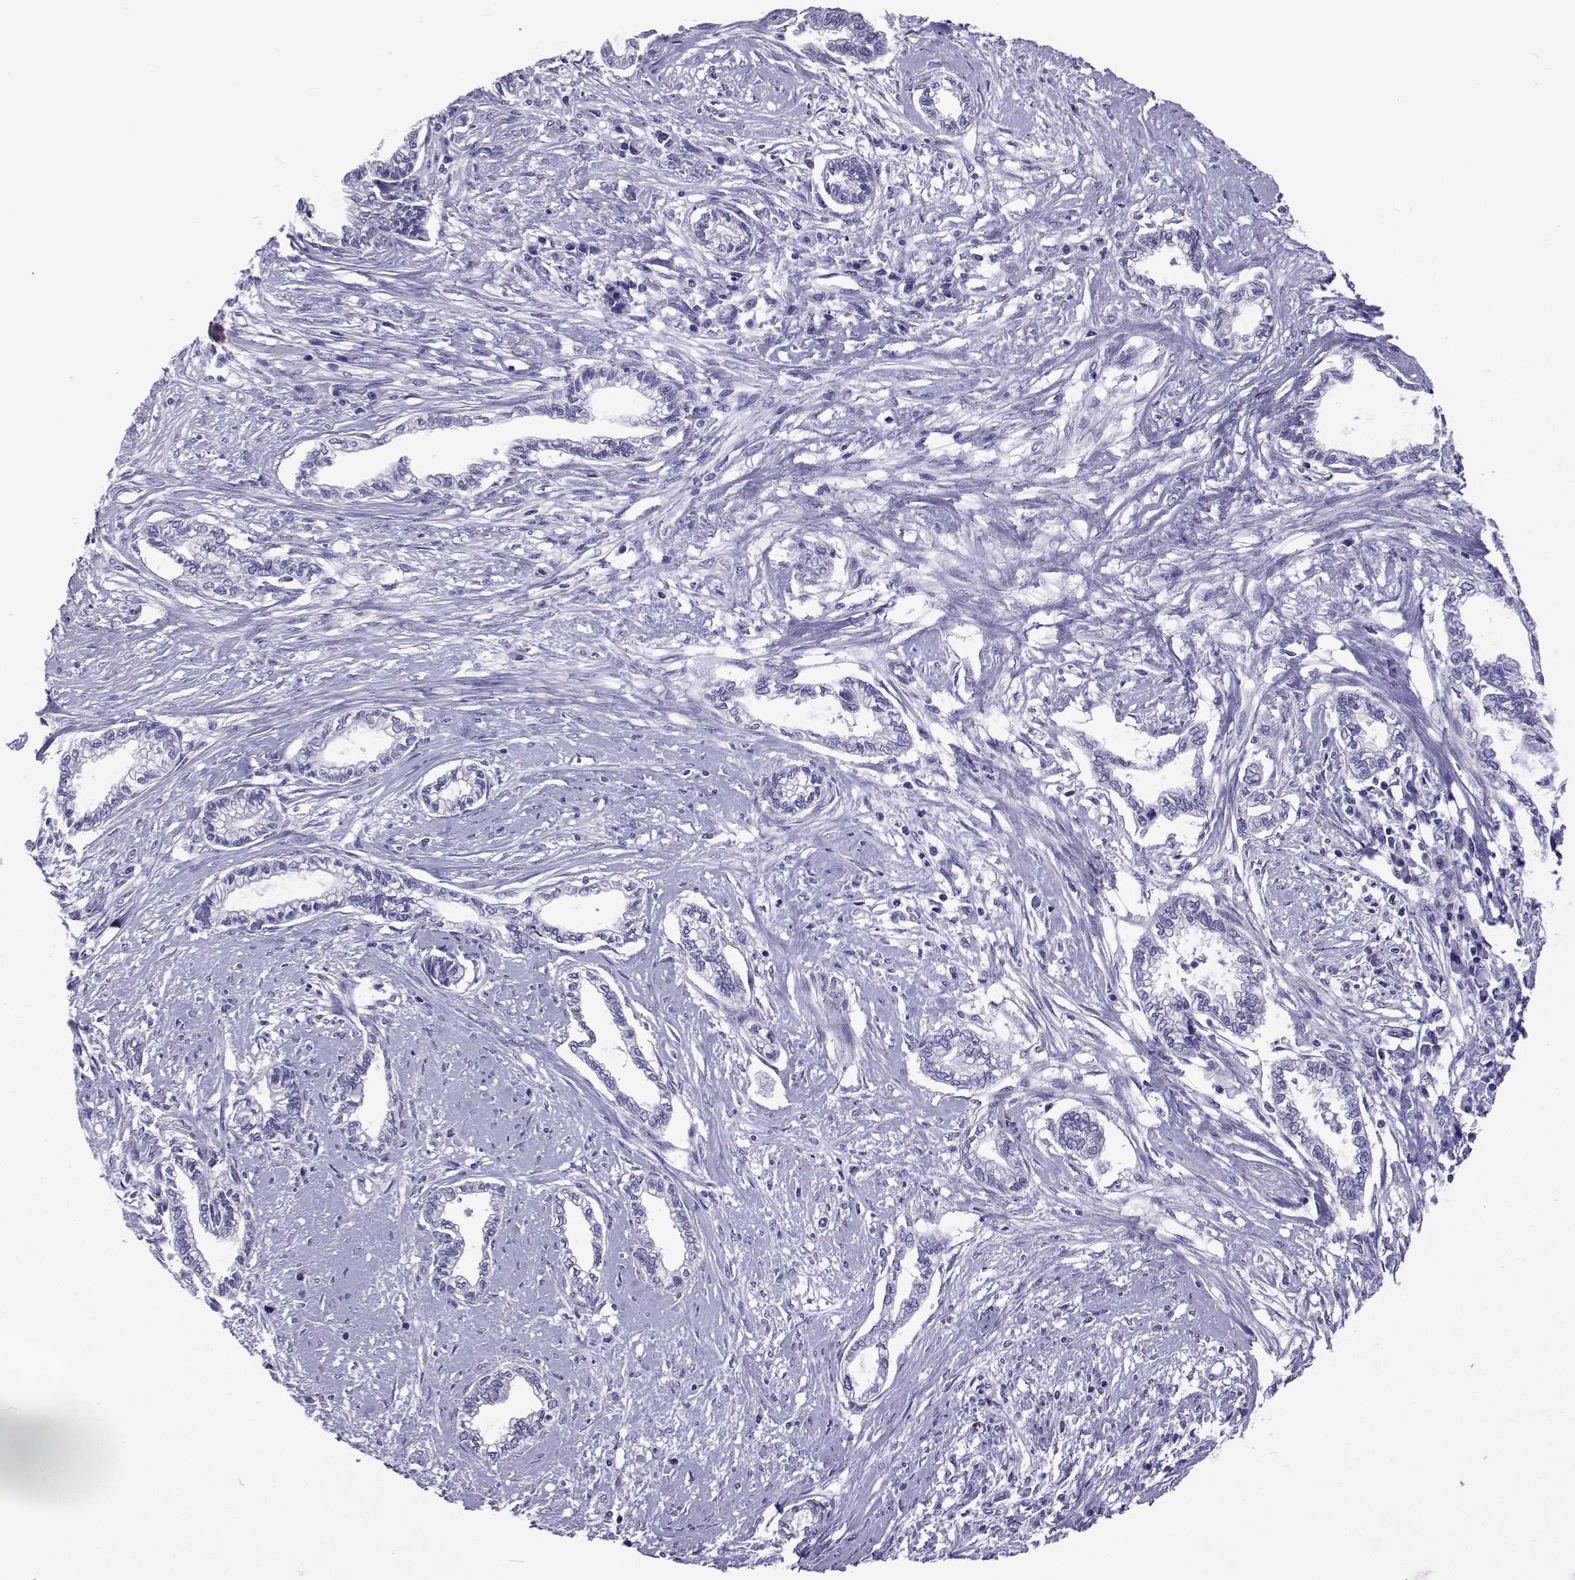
{"staining": {"intensity": "negative", "quantity": "none", "location": "none"}, "tissue": "cervical cancer", "cell_type": "Tumor cells", "image_type": "cancer", "snomed": [{"axis": "morphology", "description": "Adenocarcinoma, NOS"}, {"axis": "topography", "description": "Cervix"}], "caption": "Immunohistochemistry (IHC) of cervical cancer exhibits no positivity in tumor cells.", "gene": "UMODL1", "patient": {"sex": "female", "age": 62}}